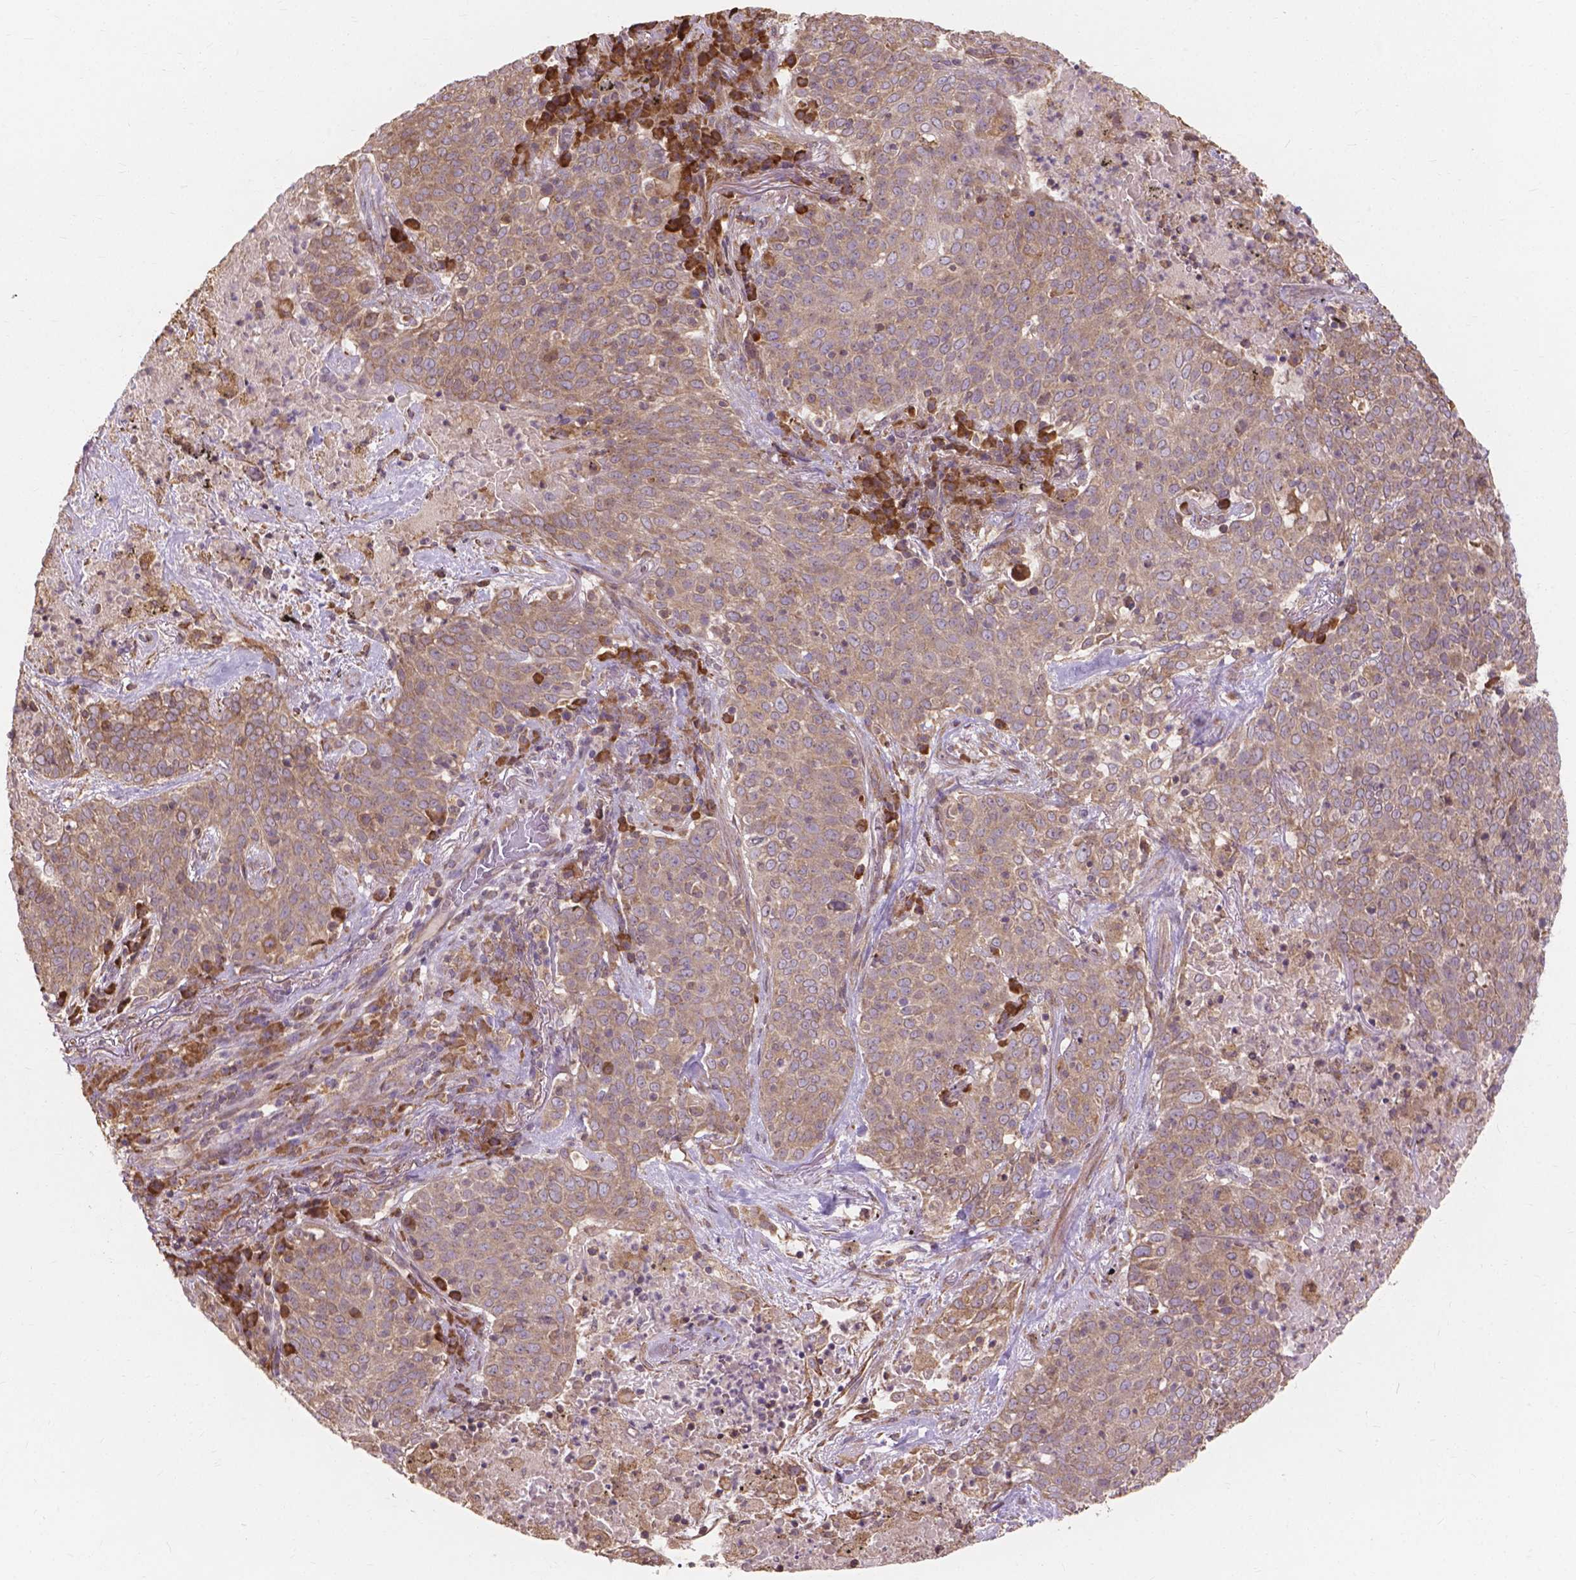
{"staining": {"intensity": "weak", "quantity": ">75%", "location": "cytoplasmic/membranous"}, "tissue": "lung cancer", "cell_type": "Tumor cells", "image_type": "cancer", "snomed": [{"axis": "morphology", "description": "Squamous cell carcinoma, NOS"}, {"axis": "topography", "description": "Lung"}], "caption": "Protein staining of lung cancer (squamous cell carcinoma) tissue demonstrates weak cytoplasmic/membranous staining in about >75% of tumor cells. (Brightfield microscopy of DAB IHC at high magnification).", "gene": "TAB2", "patient": {"sex": "male", "age": 82}}